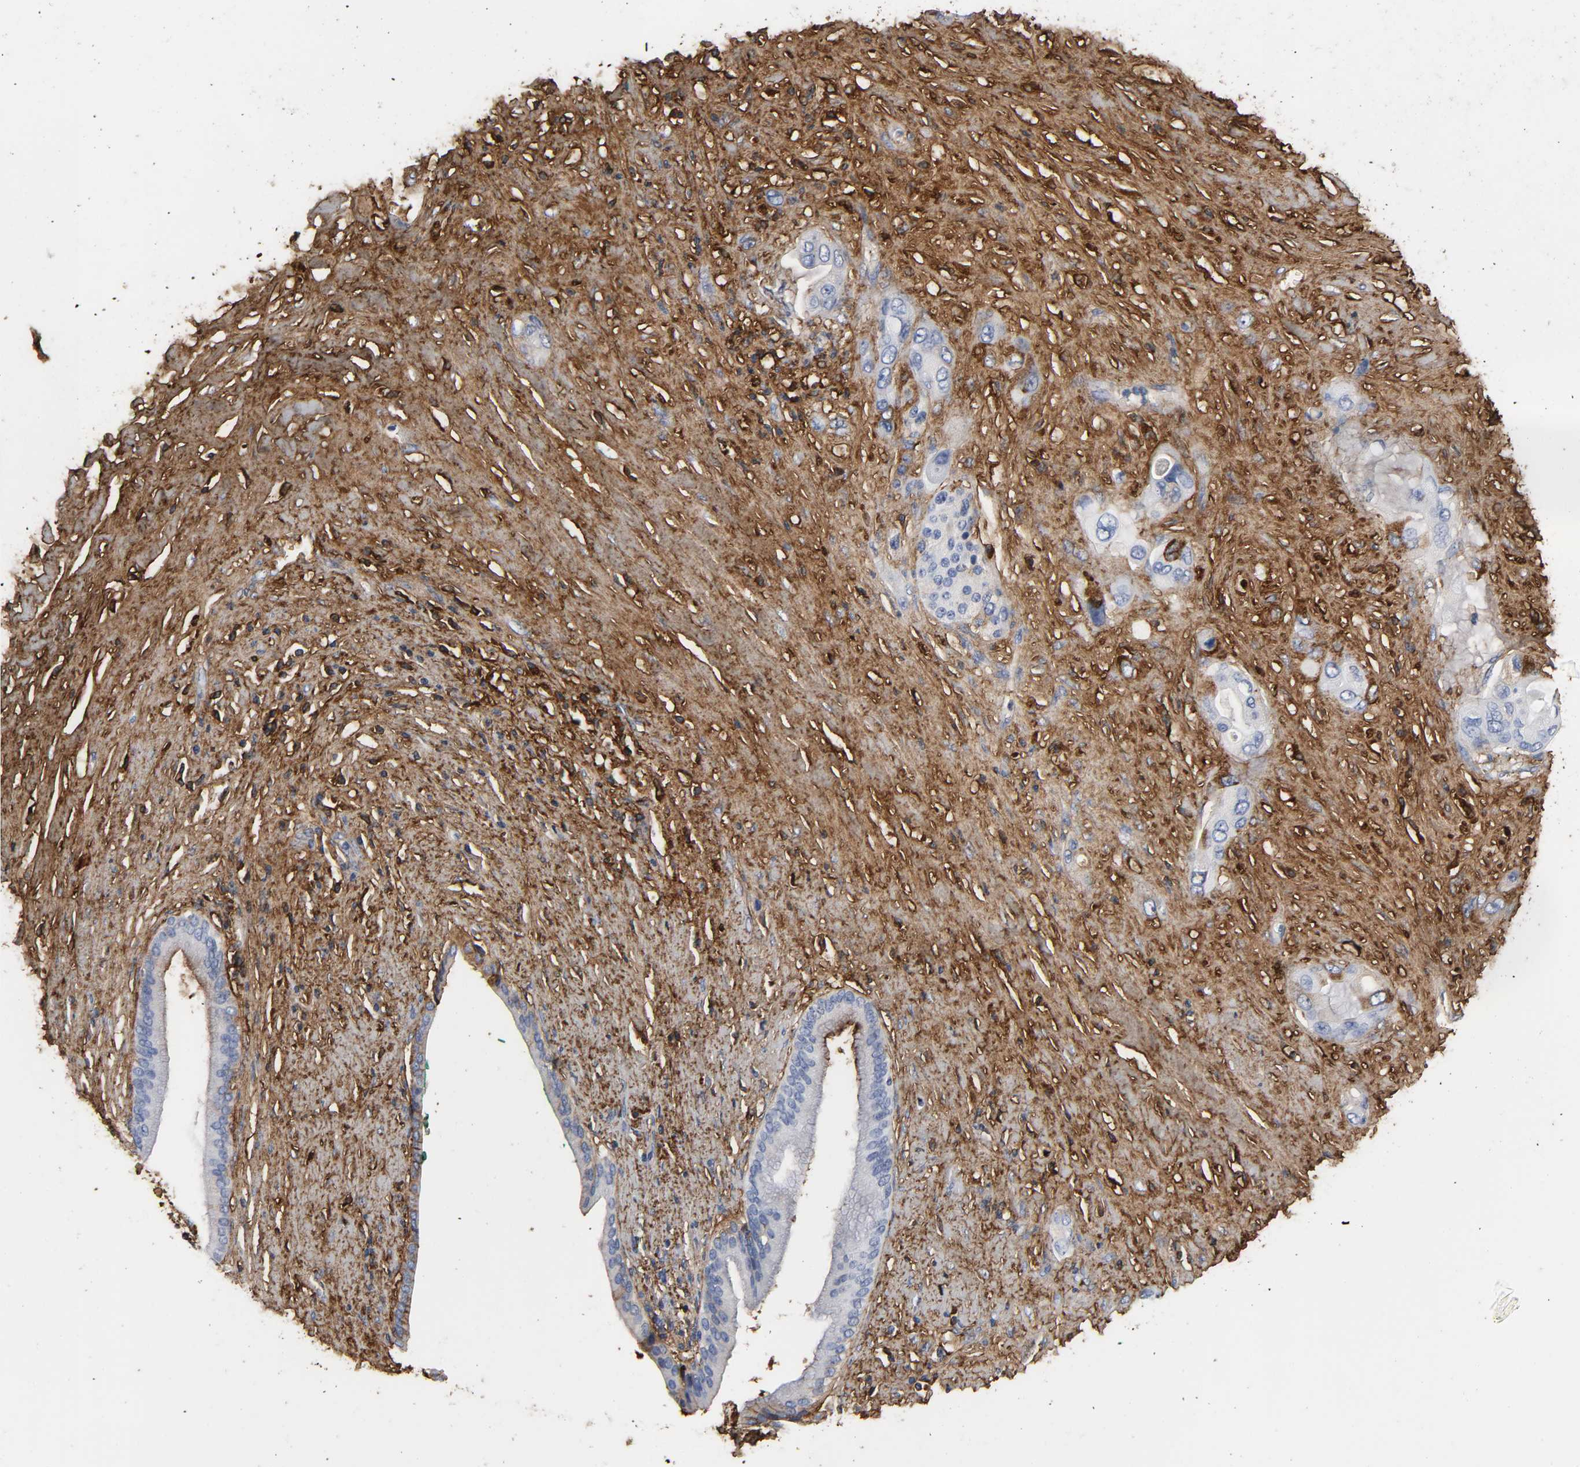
{"staining": {"intensity": "negative", "quantity": "none", "location": "none"}, "tissue": "pancreatic cancer", "cell_type": "Tumor cells", "image_type": "cancer", "snomed": [{"axis": "morphology", "description": "Adenocarcinoma, NOS"}, {"axis": "topography", "description": "Pancreas"}], "caption": "The image exhibits no significant staining in tumor cells of pancreatic adenocarcinoma.", "gene": "FBLN1", "patient": {"sex": "female", "age": 59}}